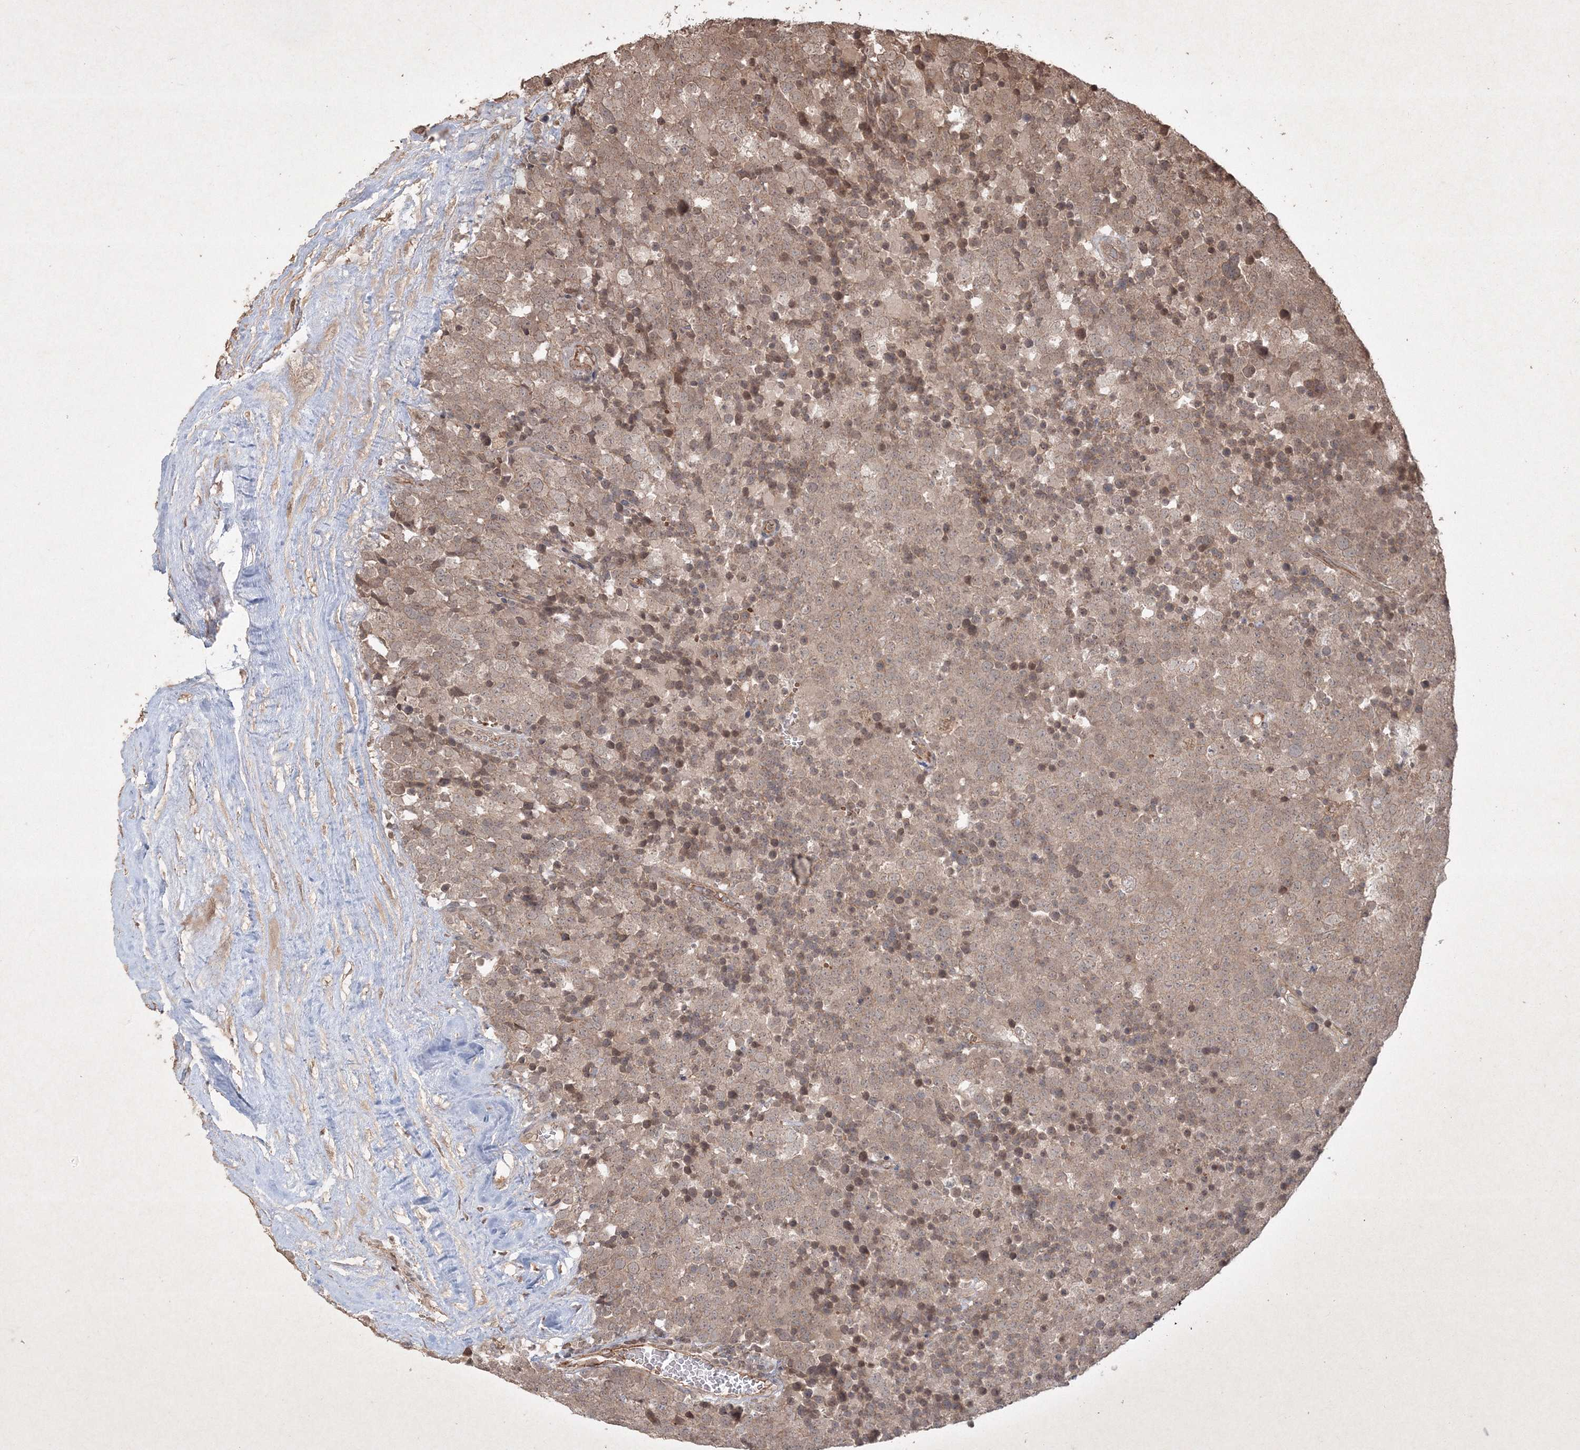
{"staining": {"intensity": "weak", "quantity": ">75%", "location": "cytoplasmic/membranous"}, "tissue": "testis cancer", "cell_type": "Tumor cells", "image_type": "cancer", "snomed": [{"axis": "morphology", "description": "Seminoma, NOS"}, {"axis": "topography", "description": "Testis"}], "caption": "Protein expression analysis of human seminoma (testis) reveals weak cytoplasmic/membranous expression in approximately >75% of tumor cells.", "gene": "PELI3", "patient": {"sex": "male", "age": 71}}